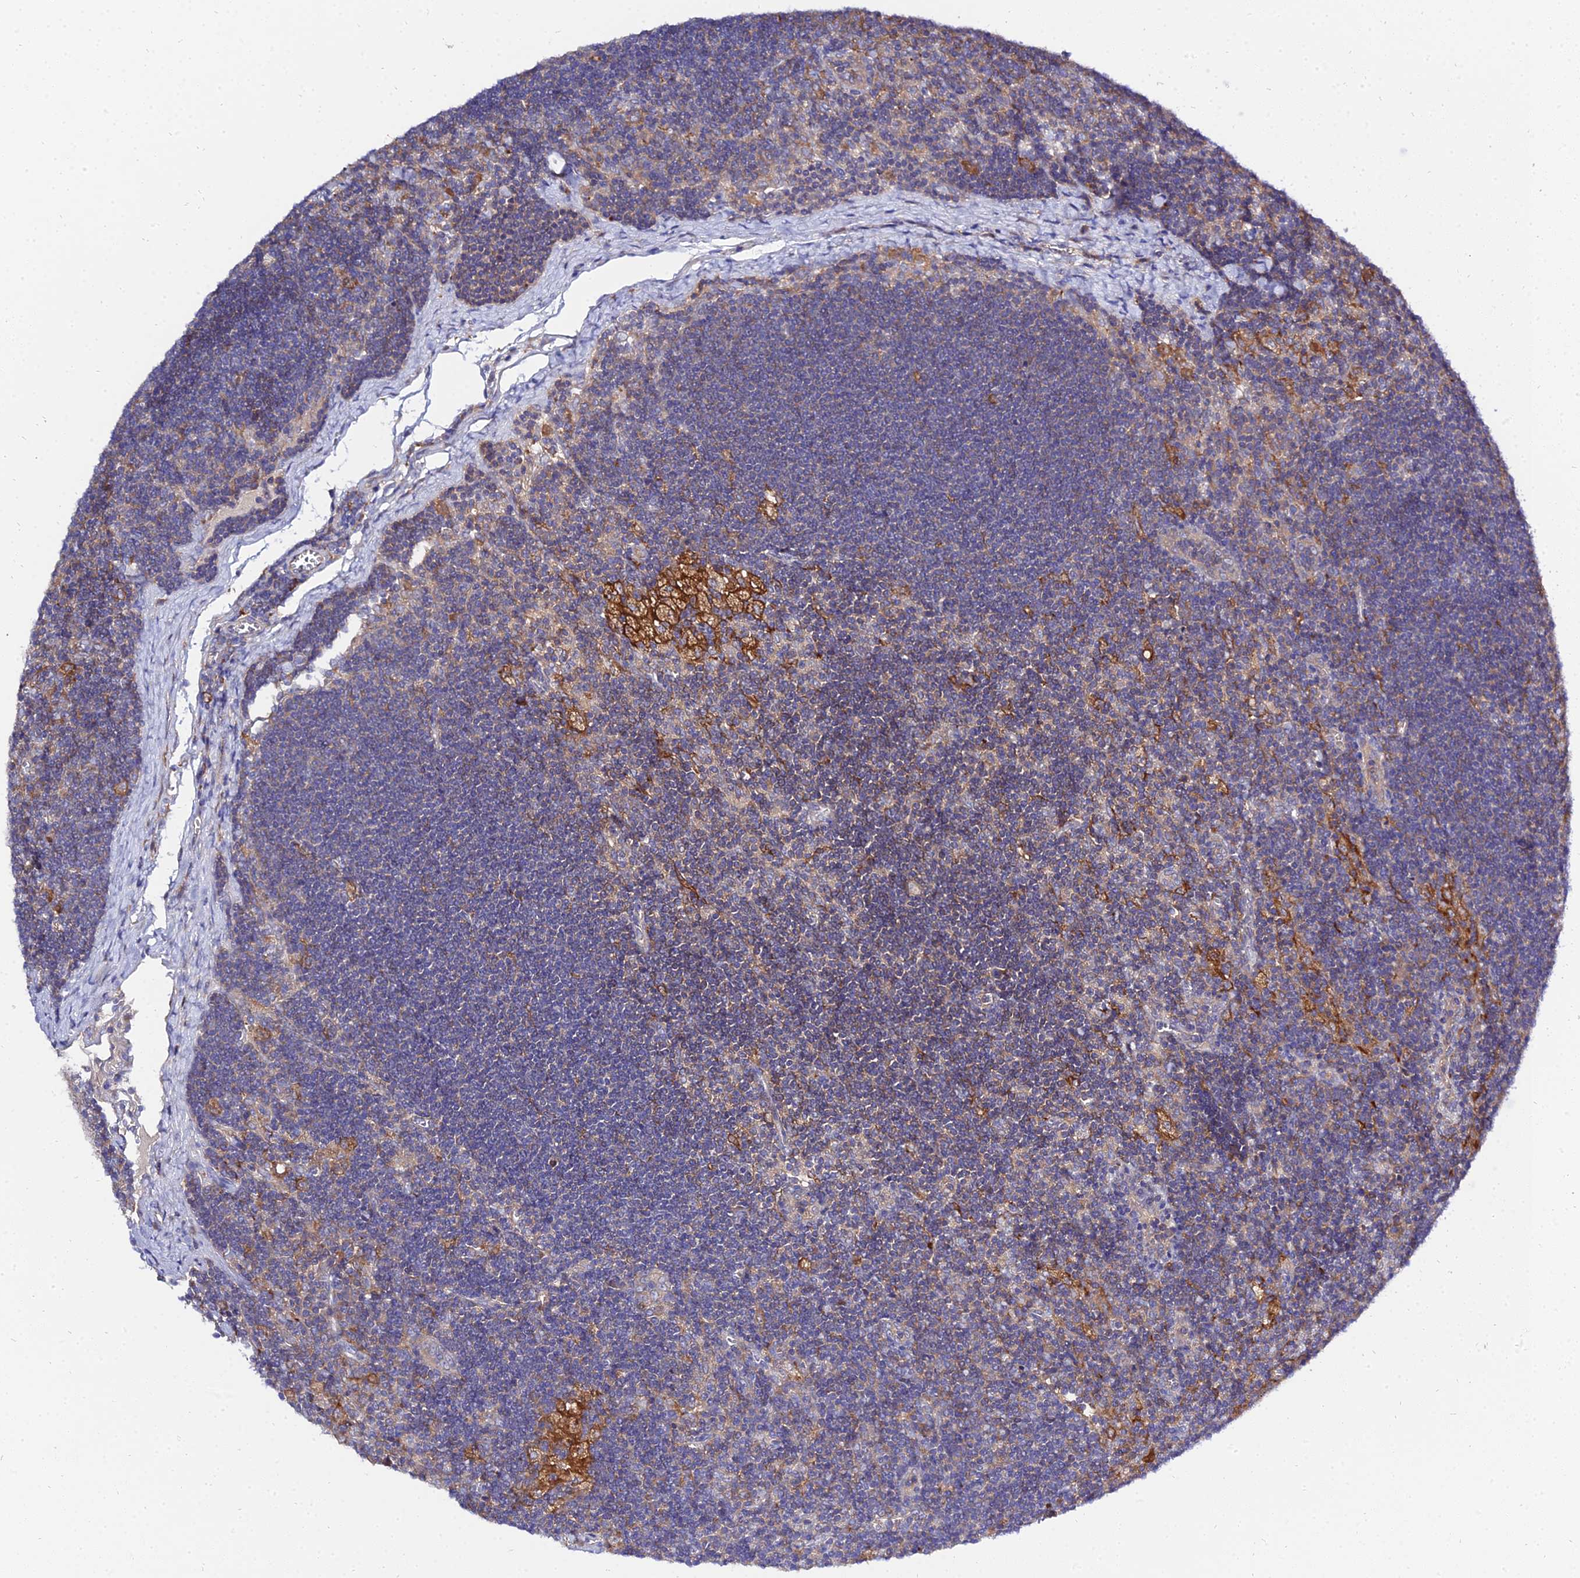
{"staining": {"intensity": "negative", "quantity": "none", "location": "none"}, "tissue": "lymph node", "cell_type": "Germinal center cells", "image_type": "normal", "snomed": [{"axis": "morphology", "description": "Normal tissue, NOS"}, {"axis": "topography", "description": "Lymph node"}], "caption": "Immunohistochemistry image of normal lymph node: lymph node stained with DAB exhibits no significant protein expression in germinal center cells. (DAB (3,3'-diaminobenzidine) immunohistochemistry with hematoxylin counter stain).", "gene": "C2orf69", "patient": {"sex": "male", "age": 24}}